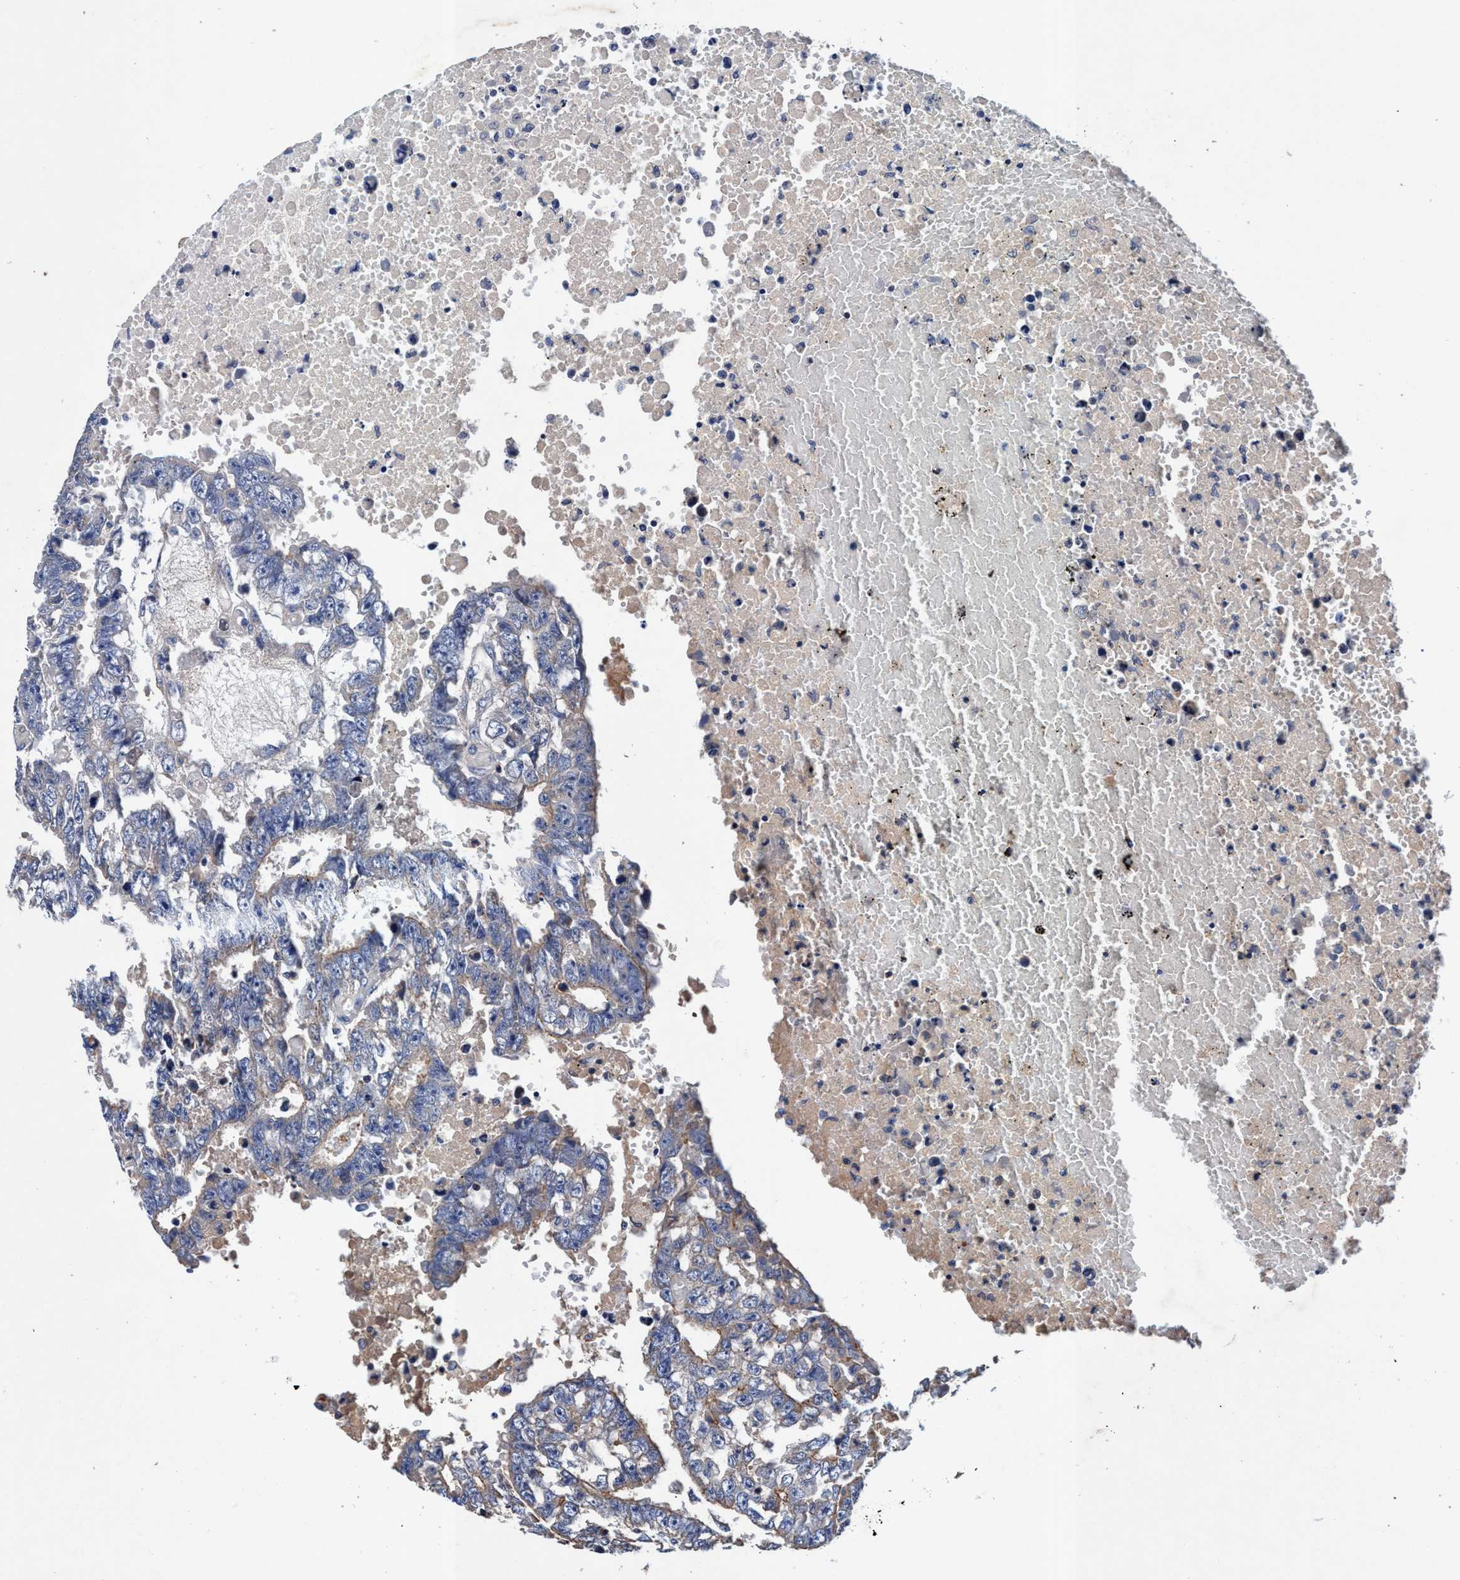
{"staining": {"intensity": "weak", "quantity": "<25%", "location": "cytoplasmic/membranous"}, "tissue": "testis cancer", "cell_type": "Tumor cells", "image_type": "cancer", "snomed": [{"axis": "morphology", "description": "Carcinoma, Embryonal, NOS"}, {"axis": "topography", "description": "Testis"}], "caption": "Embryonal carcinoma (testis) was stained to show a protein in brown. There is no significant staining in tumor cells.", "gene": "RNF208", "patient": {"sex": "male", "age": 25}}